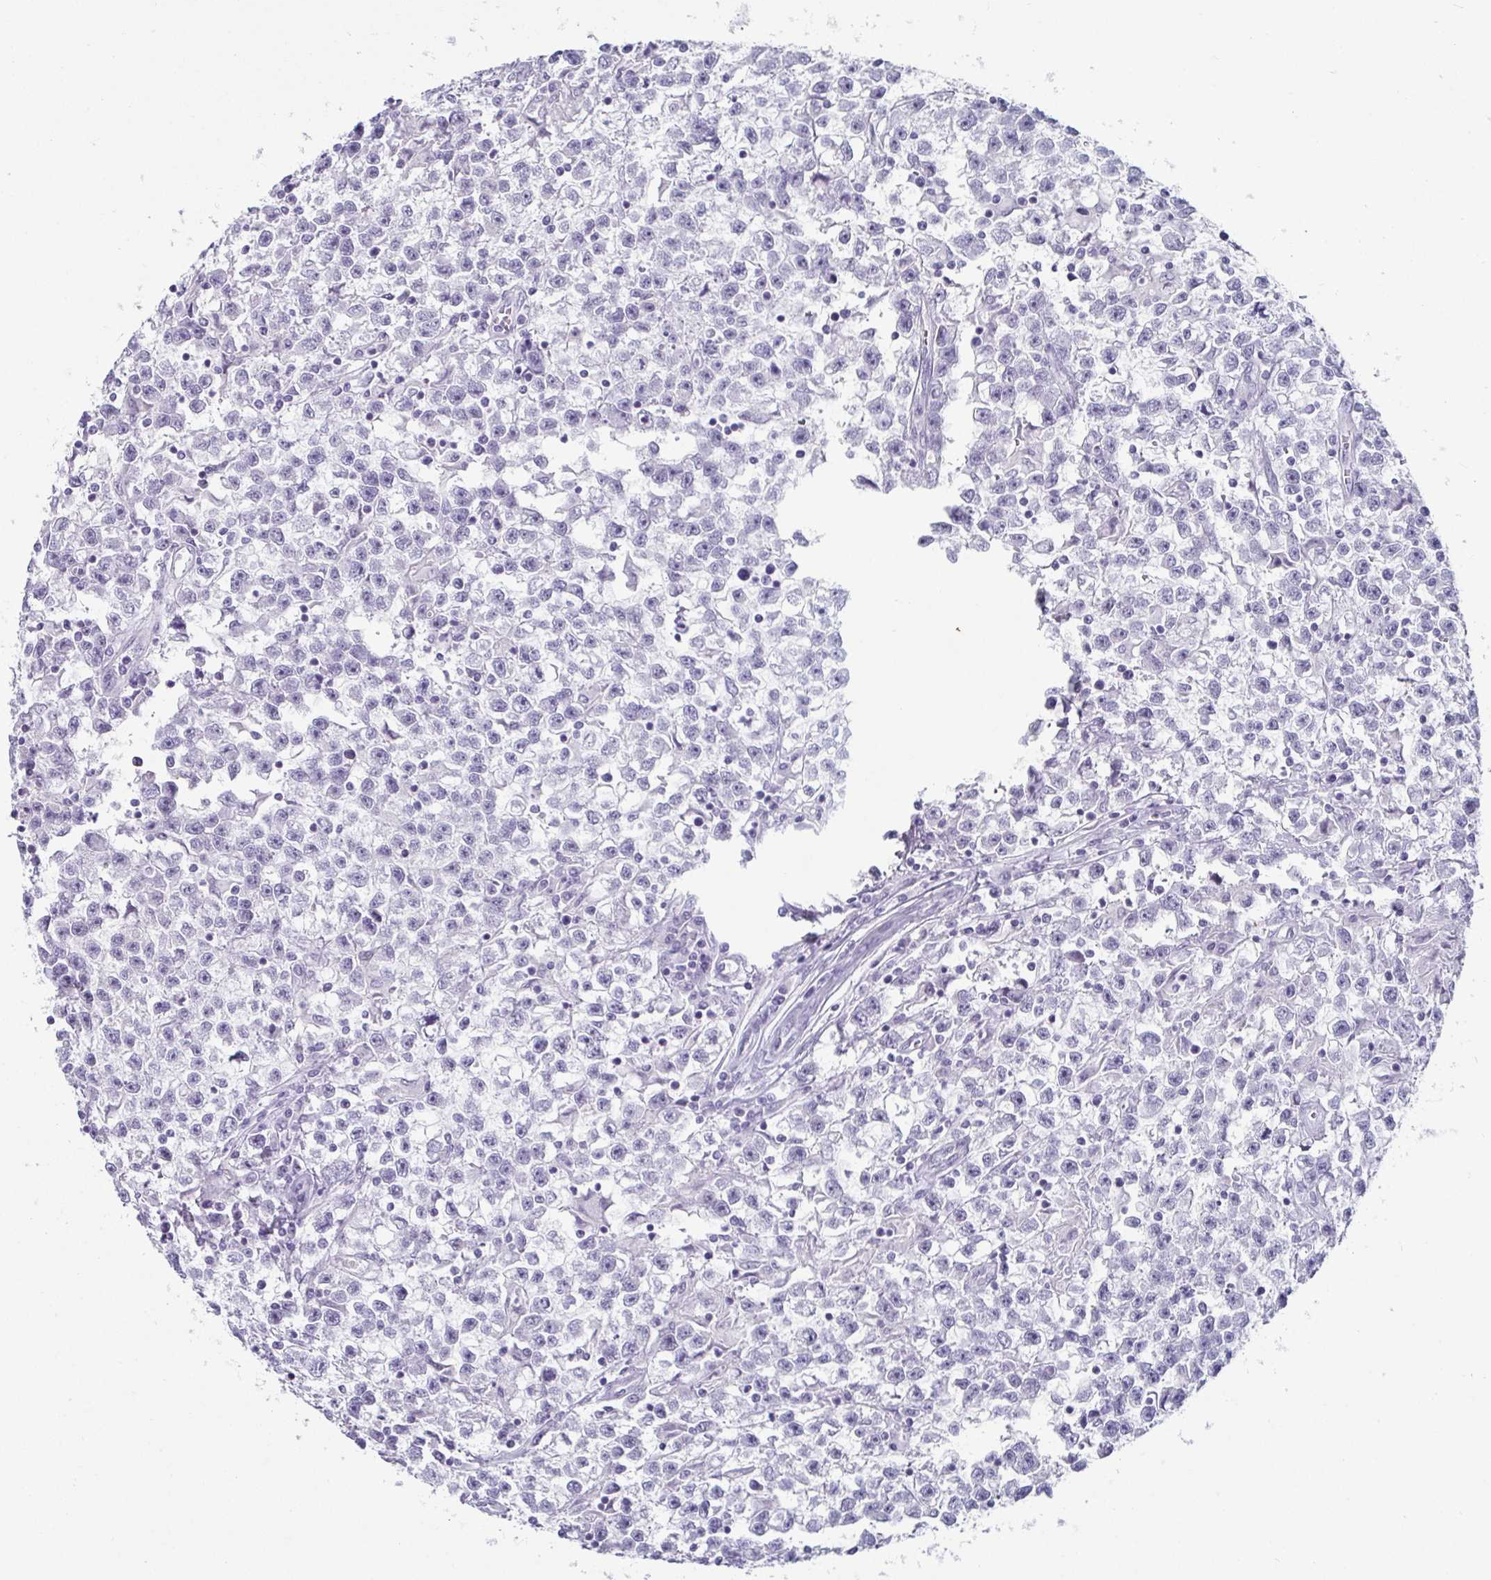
{"staining": {"intensity": "negative", "quantity": "none", "location": "none"}, "tissue": "testis cancer", "cell_type": "Tumor cells", "image_type": "cancer", "snomed": [{"axis": "morphology", "description": "Seminoma, NOS"}, {"axis": "topography", "description": "Testis"}], "caption": "IHC photomicrograph of neoplastic tissue: human seminoma (testis) stained with DAB (3,3'-diaminobenzidine) demonstrates no significant protein staining in tumor cells.", "gene": "VSIG10L", "patient": {"sex": "male", "age": 31}}